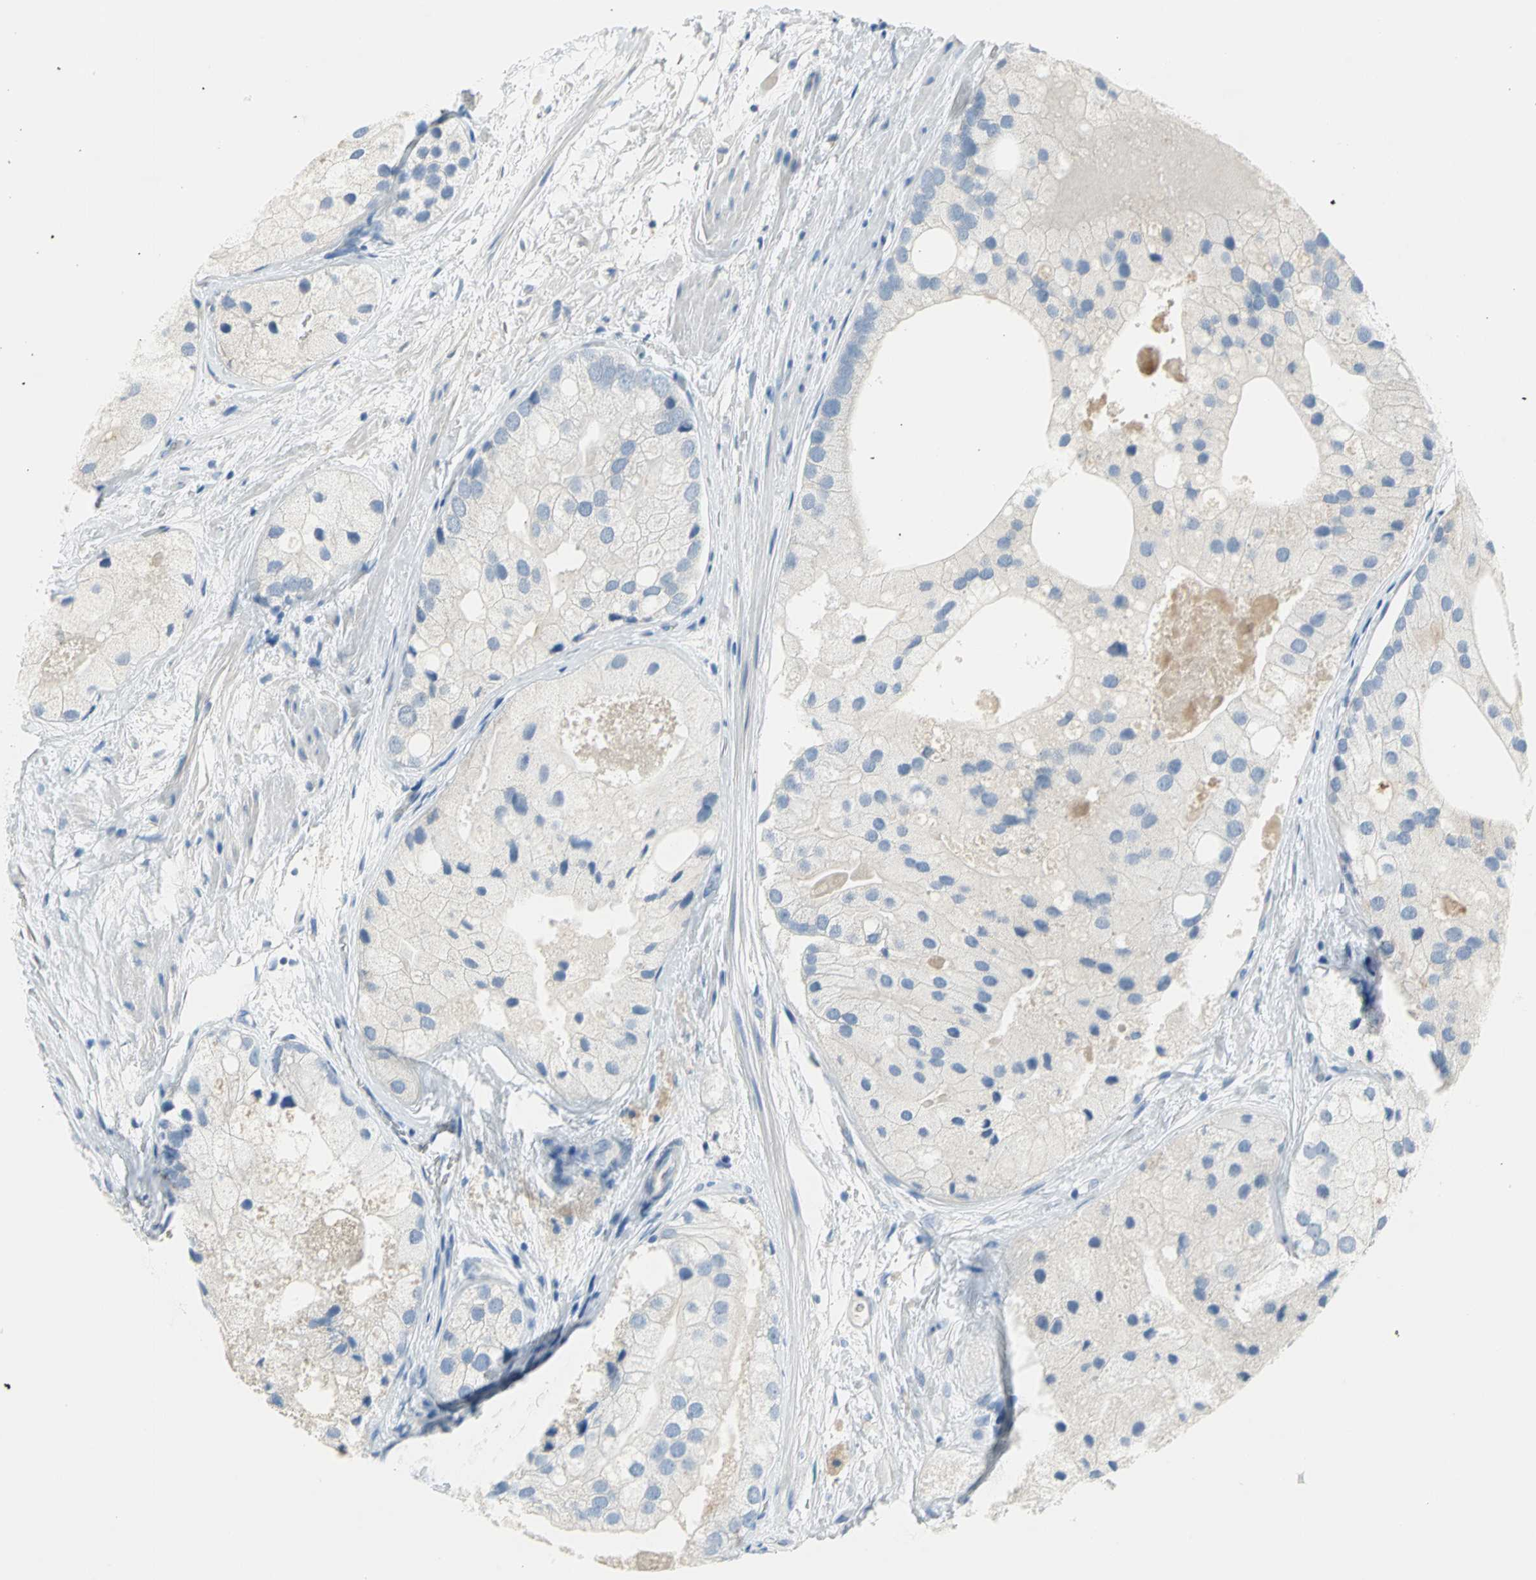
{"staining": {"intensity": "negative", "quantity": "none", "location": "none"}, "tissue": "prostate cancer", "cell_type": "Tumor cells", "image_type": "cancer", "snomed": [{"axis": "morphology", "description": "Adenocarcinoma, Low grade"}, {"axis": "topography", "description": "Prostate"}], "caption": "Immunohistochemistry image of adenocarcinoma (low-grade) (prostate) stained for a protein (brown), which reveals no expression in tumor cells. Brightfield microscopy of IHC stained with DAB (3,3'-diaminobenzidine) (brown) and hematoxylin (blue), captured at high magnification.", "gene": "ALOX15", "patient": {"sex": "male", "age": 69}}